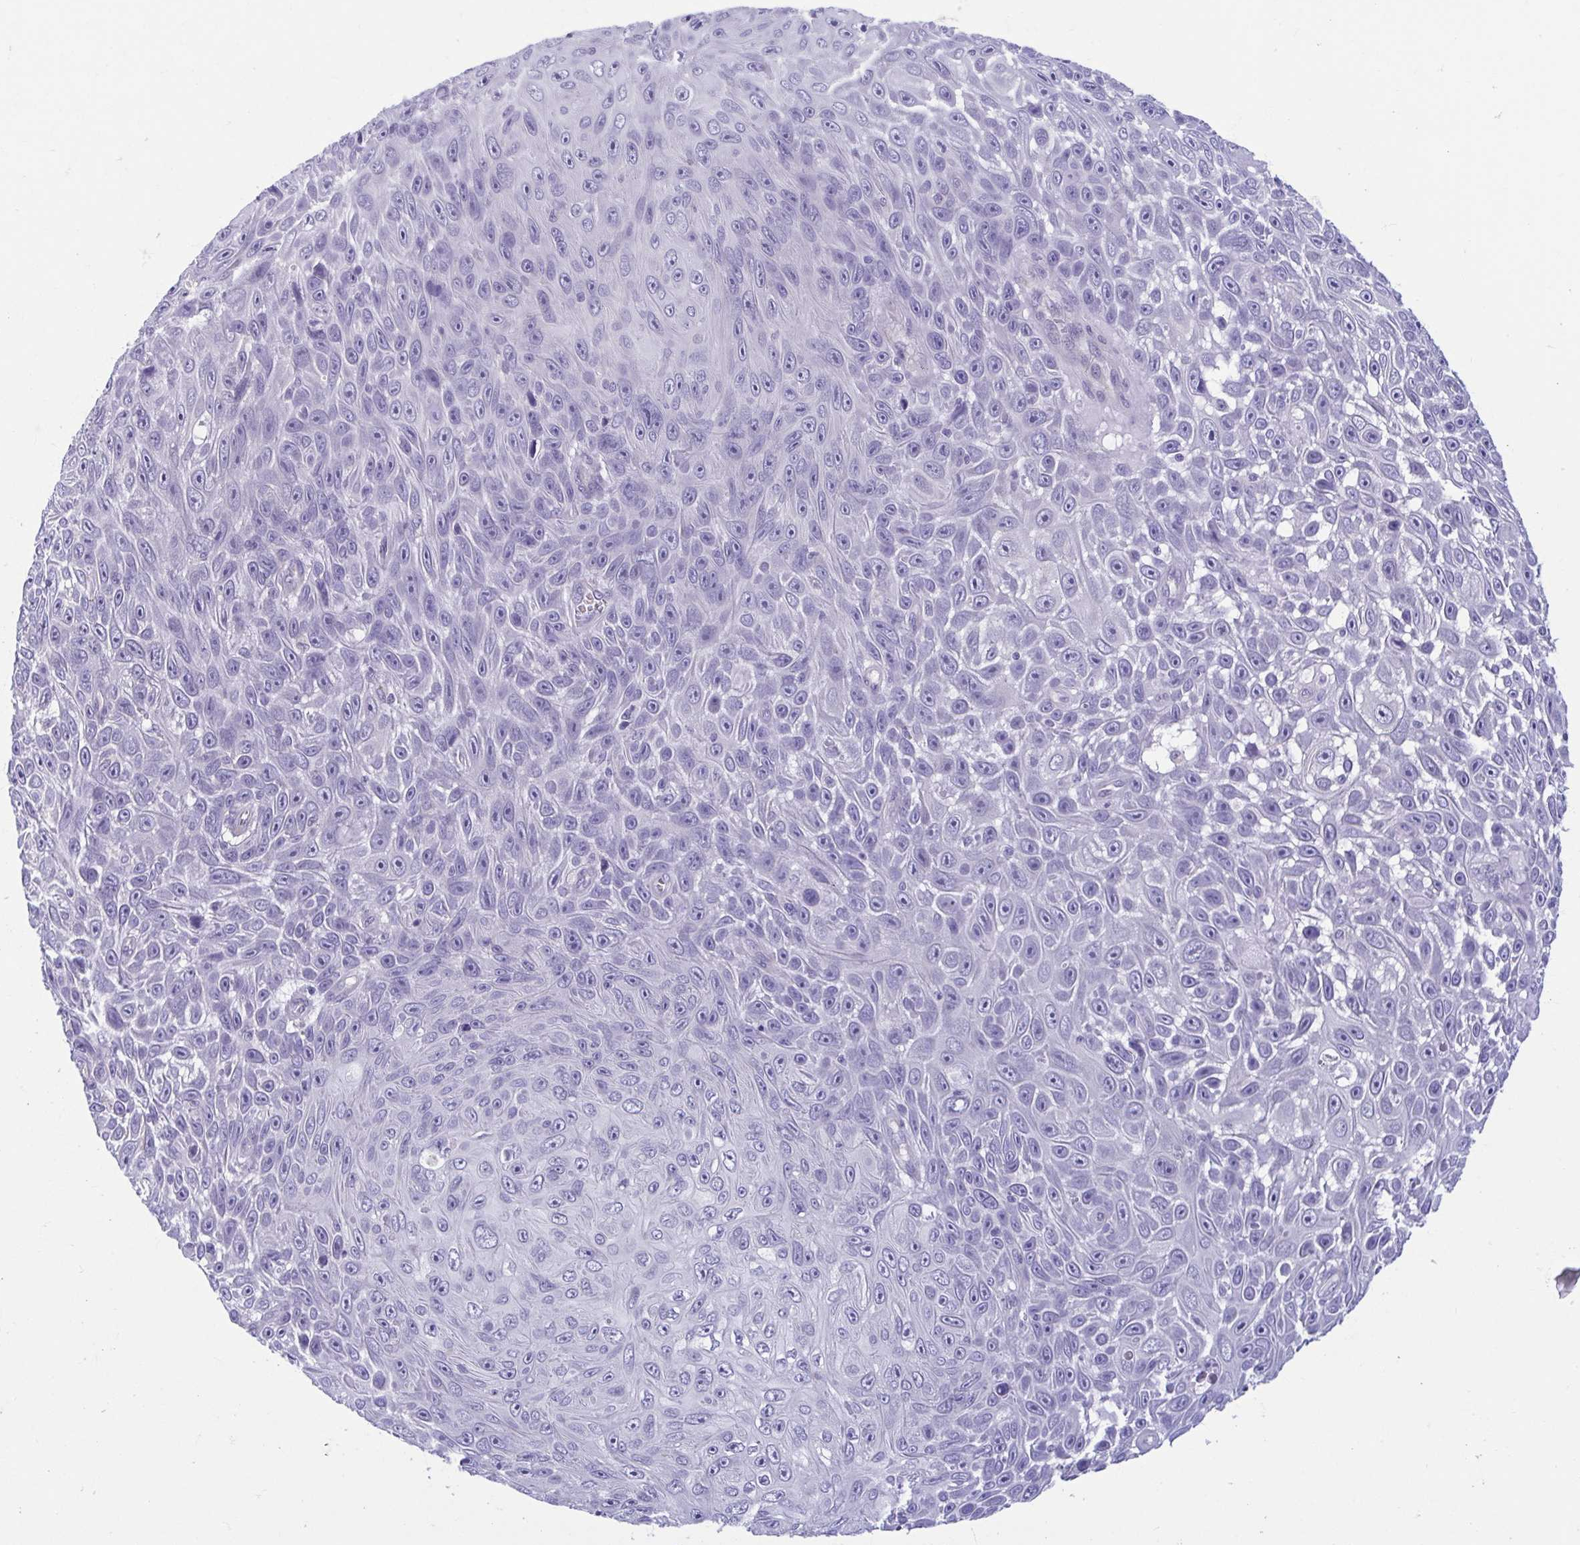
{"staining": {"intensity": "negative", "quantity": "none", "location": "none"}, "tissue": "skin cancer", "cell_type": "Tumor cells", "image_type": "cancer", "snomed": [{"axis": "morphology", "description": "Squamous cell carcinoma, NOS"}, {"axis": "topography", "description": "Skin"}], "caption": "Tumor cells show no significant staining in skin cancer. (Stains: DAB IHC with hematoxylin counter stain, Microscopy: brightfield microscopy at high magnification).", "gene": "MORC4", "patient": {"sex": "male", "age": 82}}